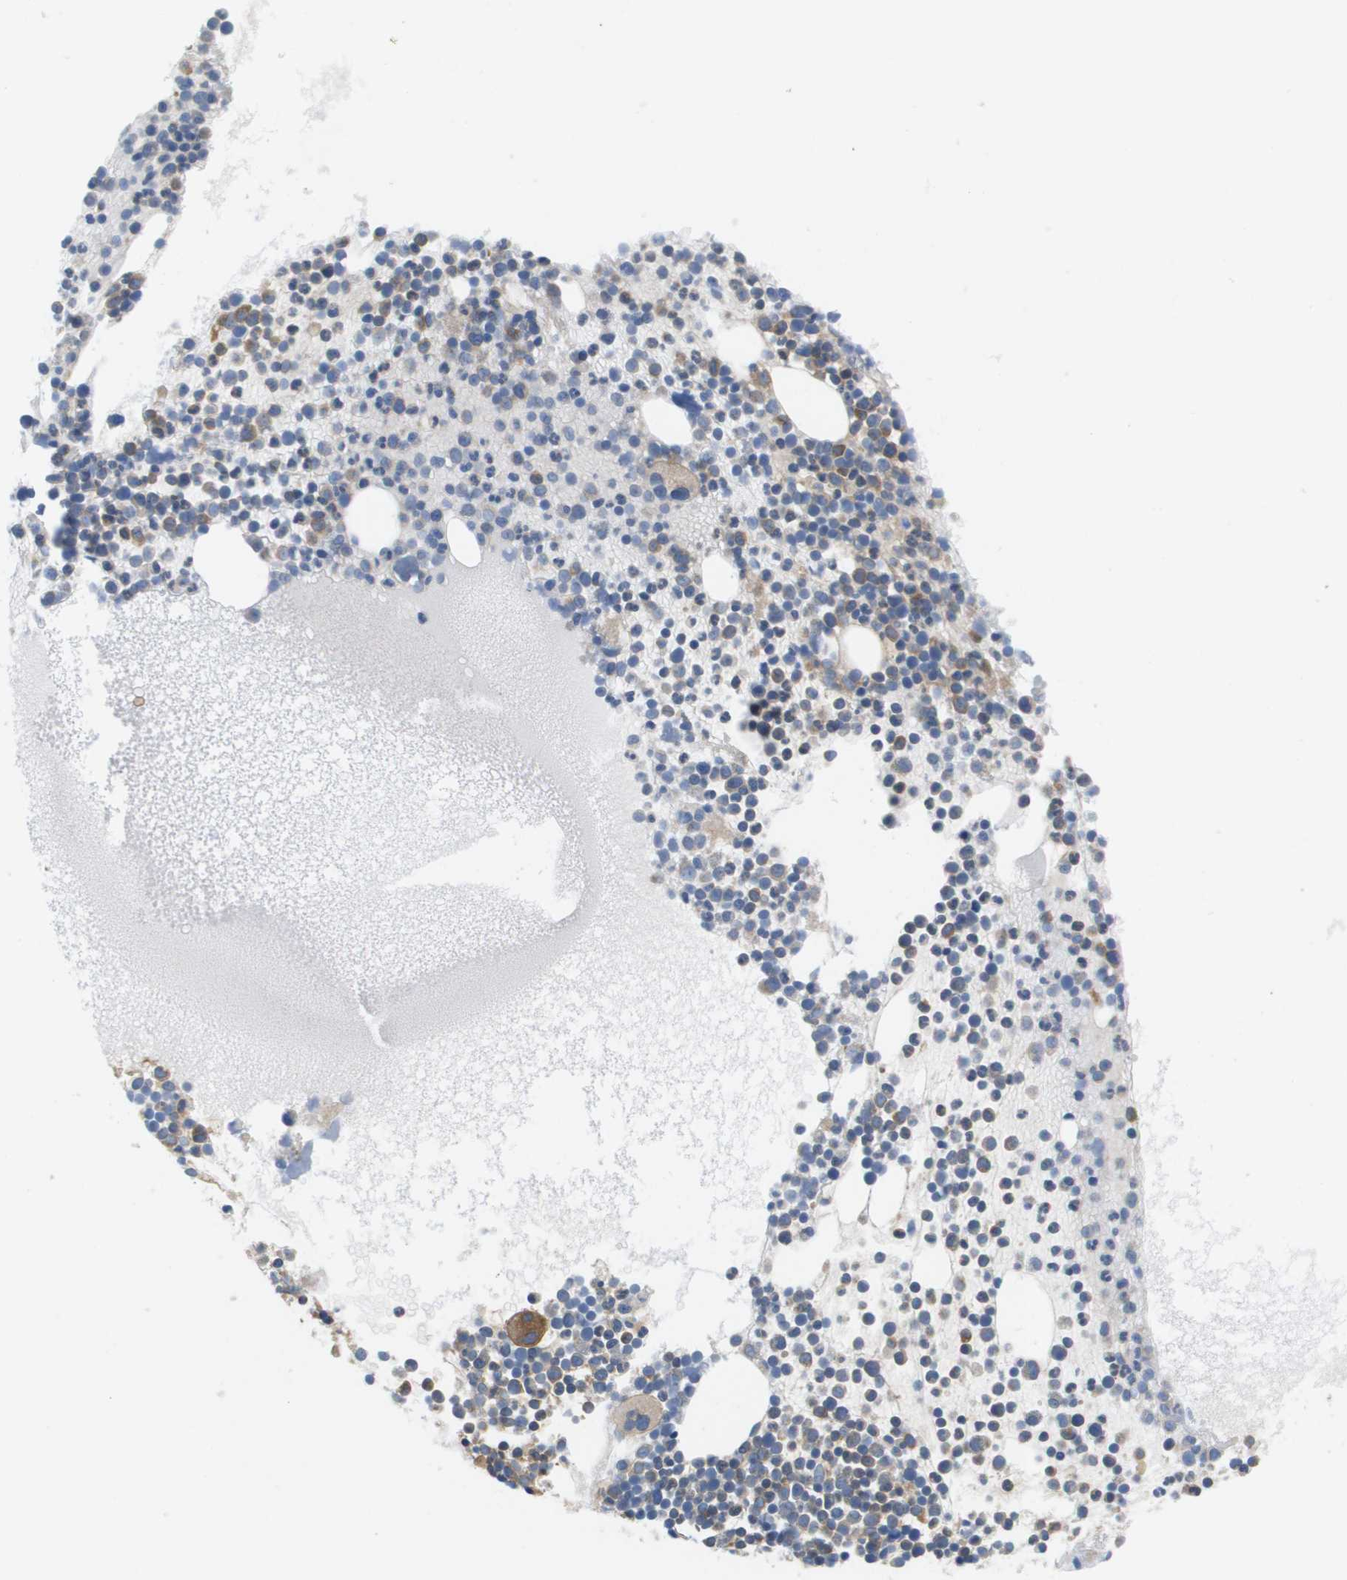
{"staining": {"intensity": "strong", "quantity": "25%-75%", "location": "cytoplasmic/membranous"}, "tissue": "bone marrow", "cell_type": "Hematopoietic cells", "image_type": "normal", "snomed": [{"axis": "morphology", "description": "Normal tissue, NOS"}, {"axis": "morphology", "description": "Inflammation, NOS"}, {"axis": "topography", "description": "Bone marrow"}], "caption": "The micrograph shows a brown stain indicating the presence of a protein in the cytoplasmic/membranous of hematopoietic cells in bone marrow.", "gene": "EIF4G2", "patient": {"sex": "male", "age": 58}}